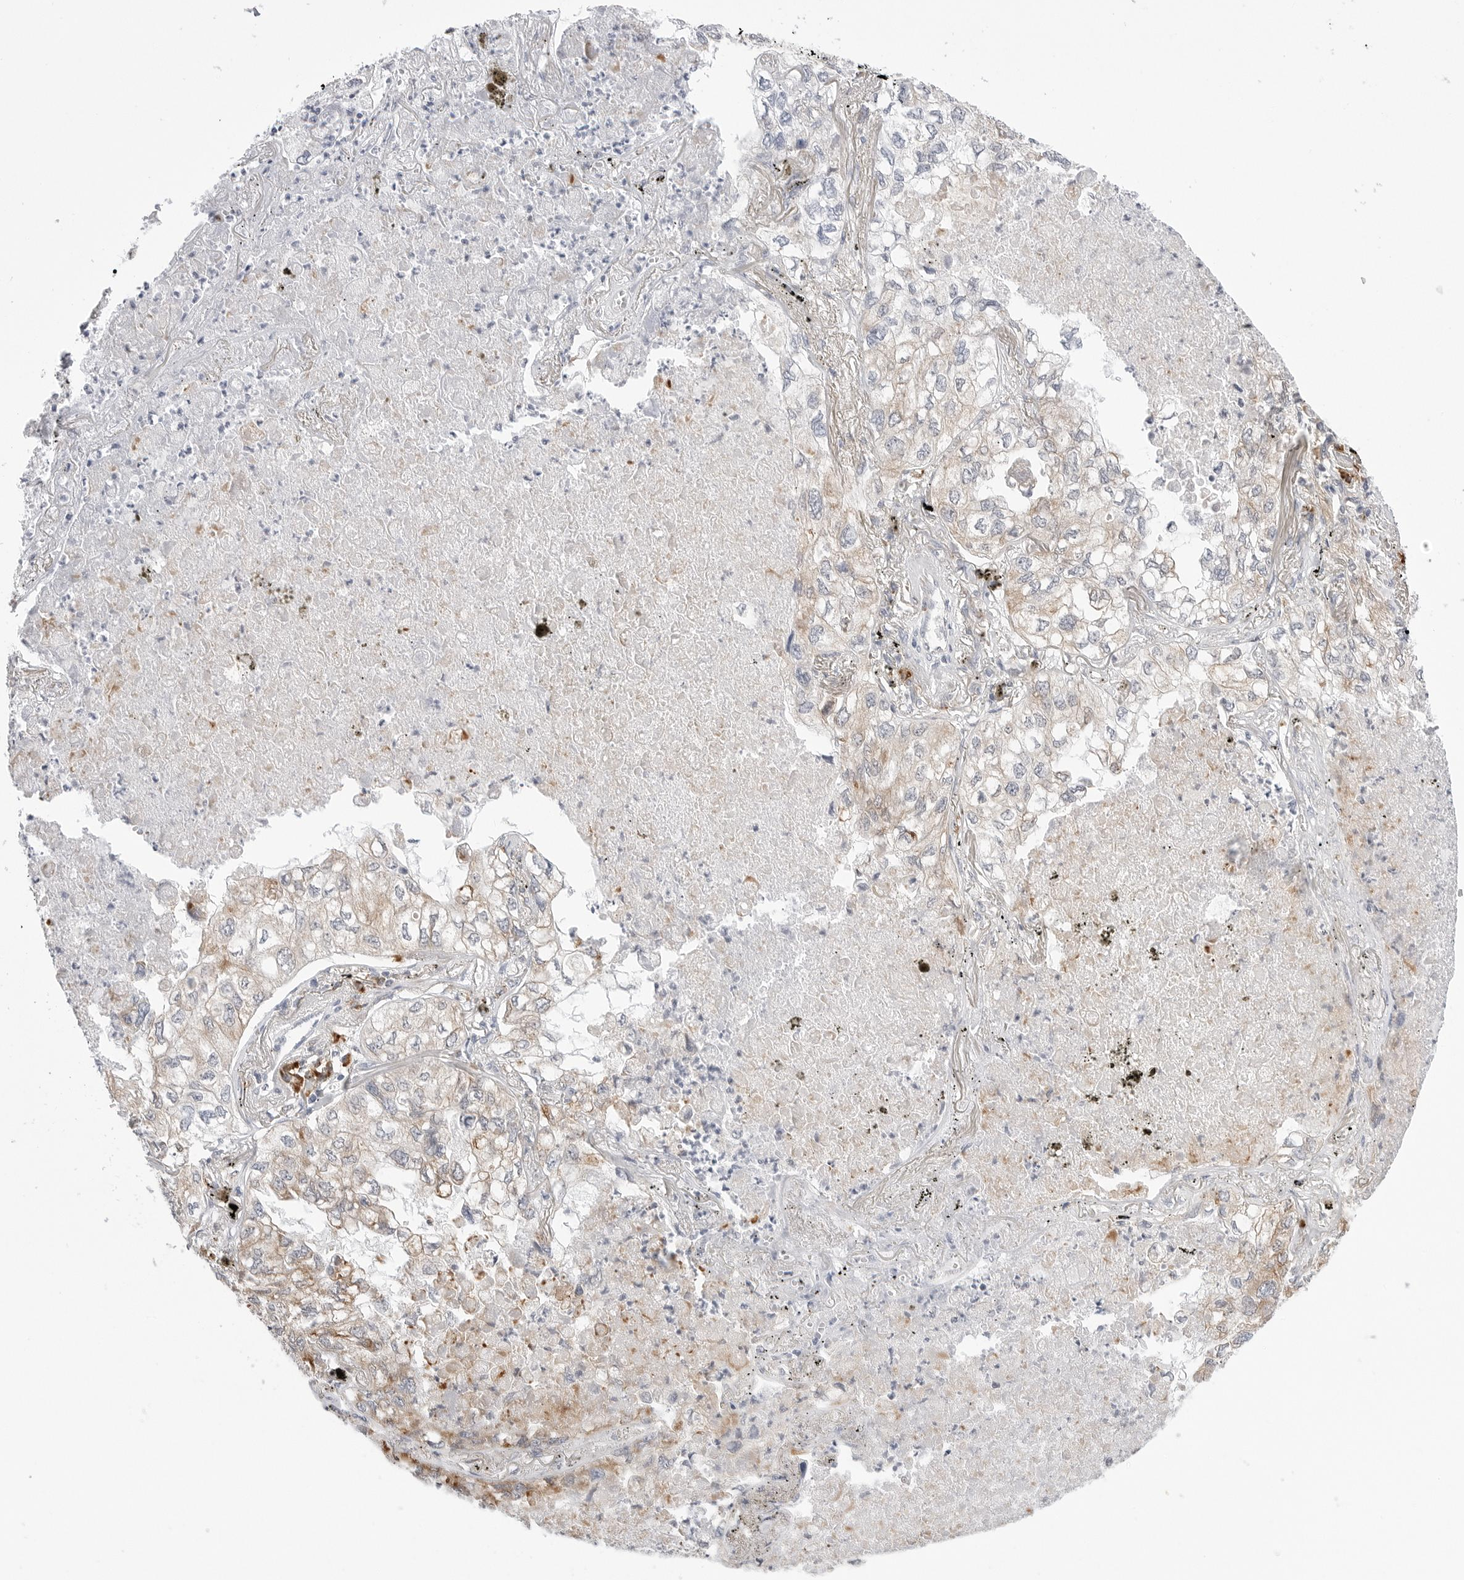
{"staining": {"intensity": "weak", "quantity": "<25%", "location": "cytoplasmic/membranous"}, "tissue": "lung cancer", "cell_type": "Tumor cells", "image_type": "cancer", "snomed": [{"axis": "morphology", "description": "Adenocarcinoma, NOS"}, {"axis": "topography", "description": "Lung"}], "caption": "Lung cancer was stained to show a protein in brown. There is no significant expression in tumor cells.", "gene": "RPN1", "patient": {"sex": "male", "age": 65}}